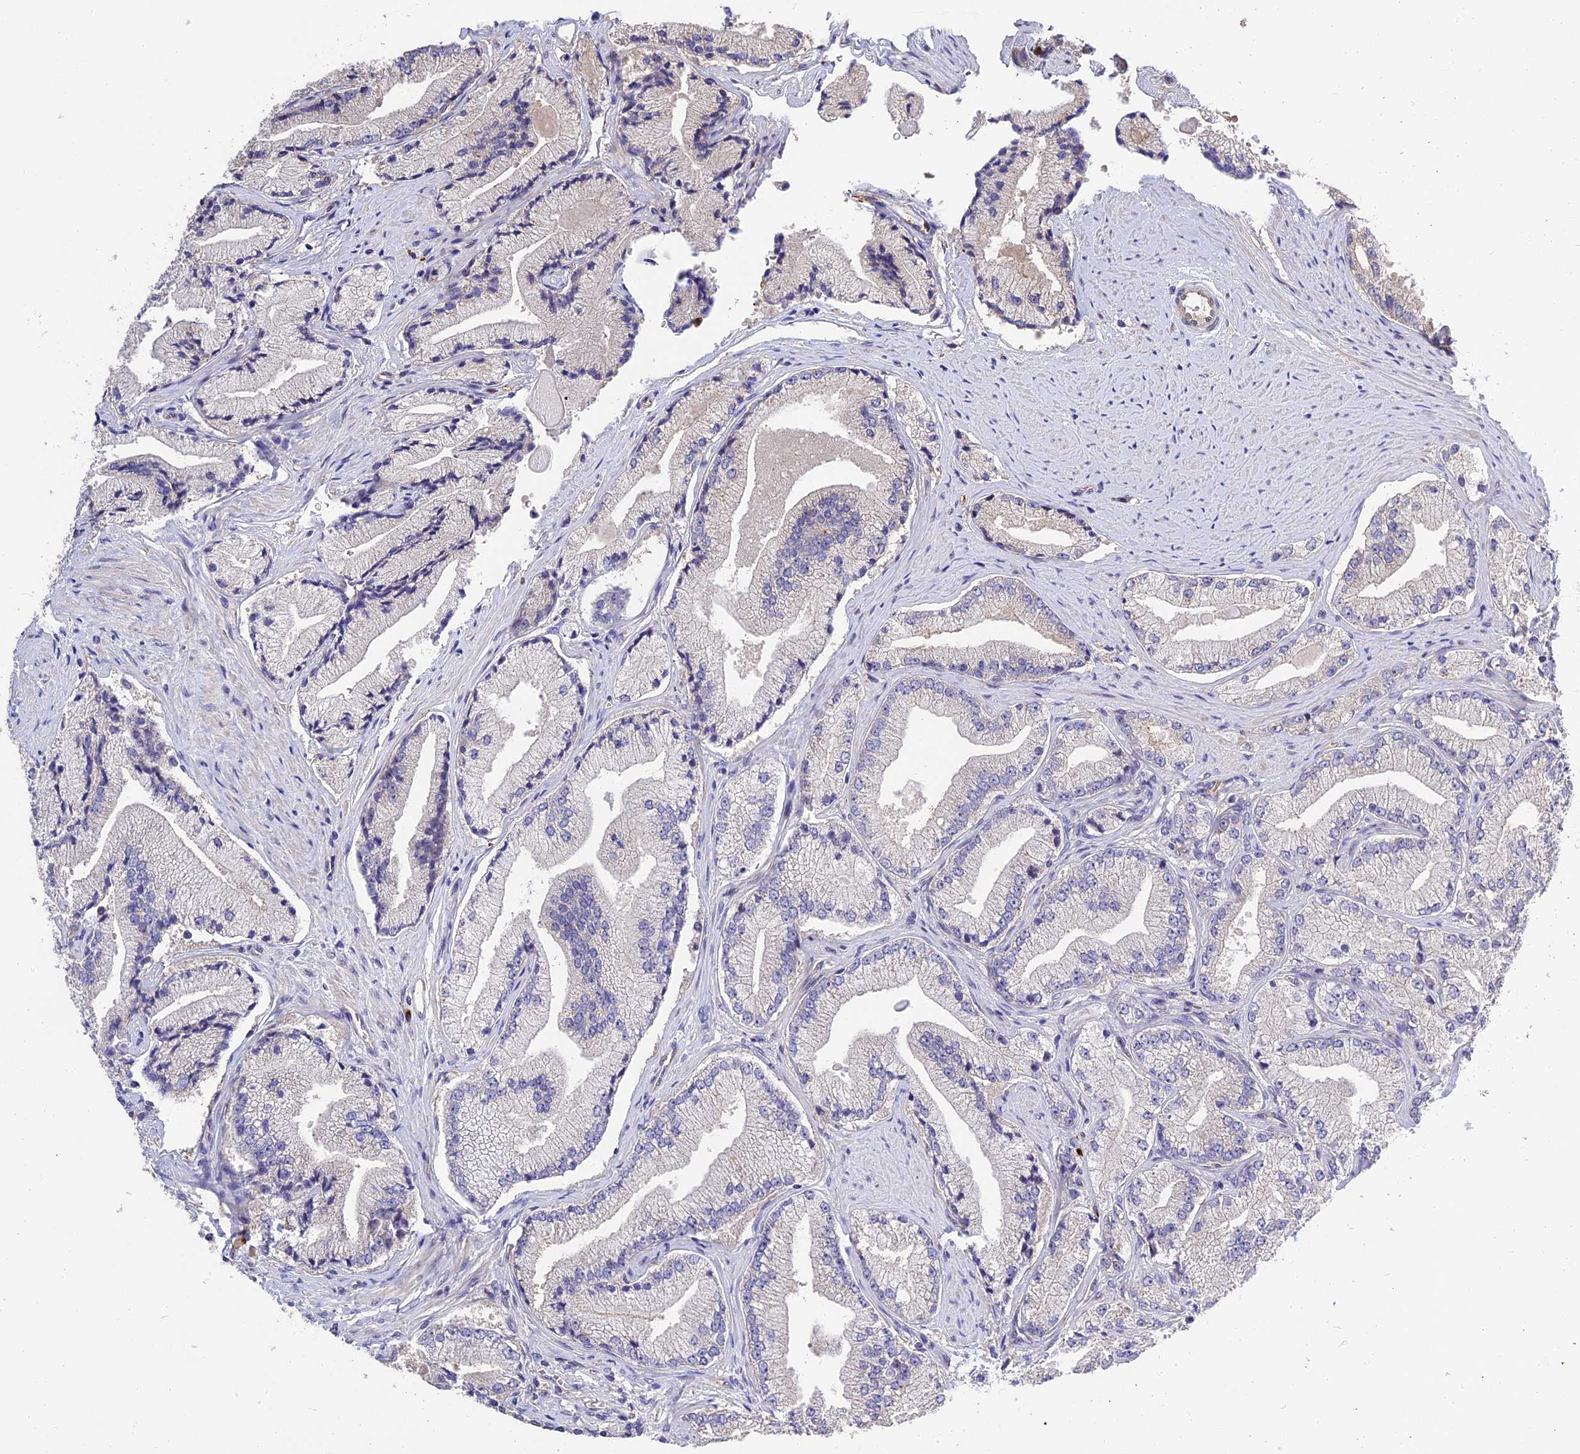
{"staining": {"intensity": "negative", "quantity": "none", "location": "none"}, "tissue": "prostate cancer", "cell_type": "Tumor cells", "image_type": "cancer", "snomed": [{"axis": "morphology", "description": "Adenocarcinoma, High grade"}, {"axis": "topography", "description": "Prostate"}], "caption": "Prostate high-grade adenocarcinoma stained for a protein using immunohistochemistry (IHC) reveals no positivity tumor cells.", "gene": "MFSD2A", "patient": {"sex": "male", "age": 67}}